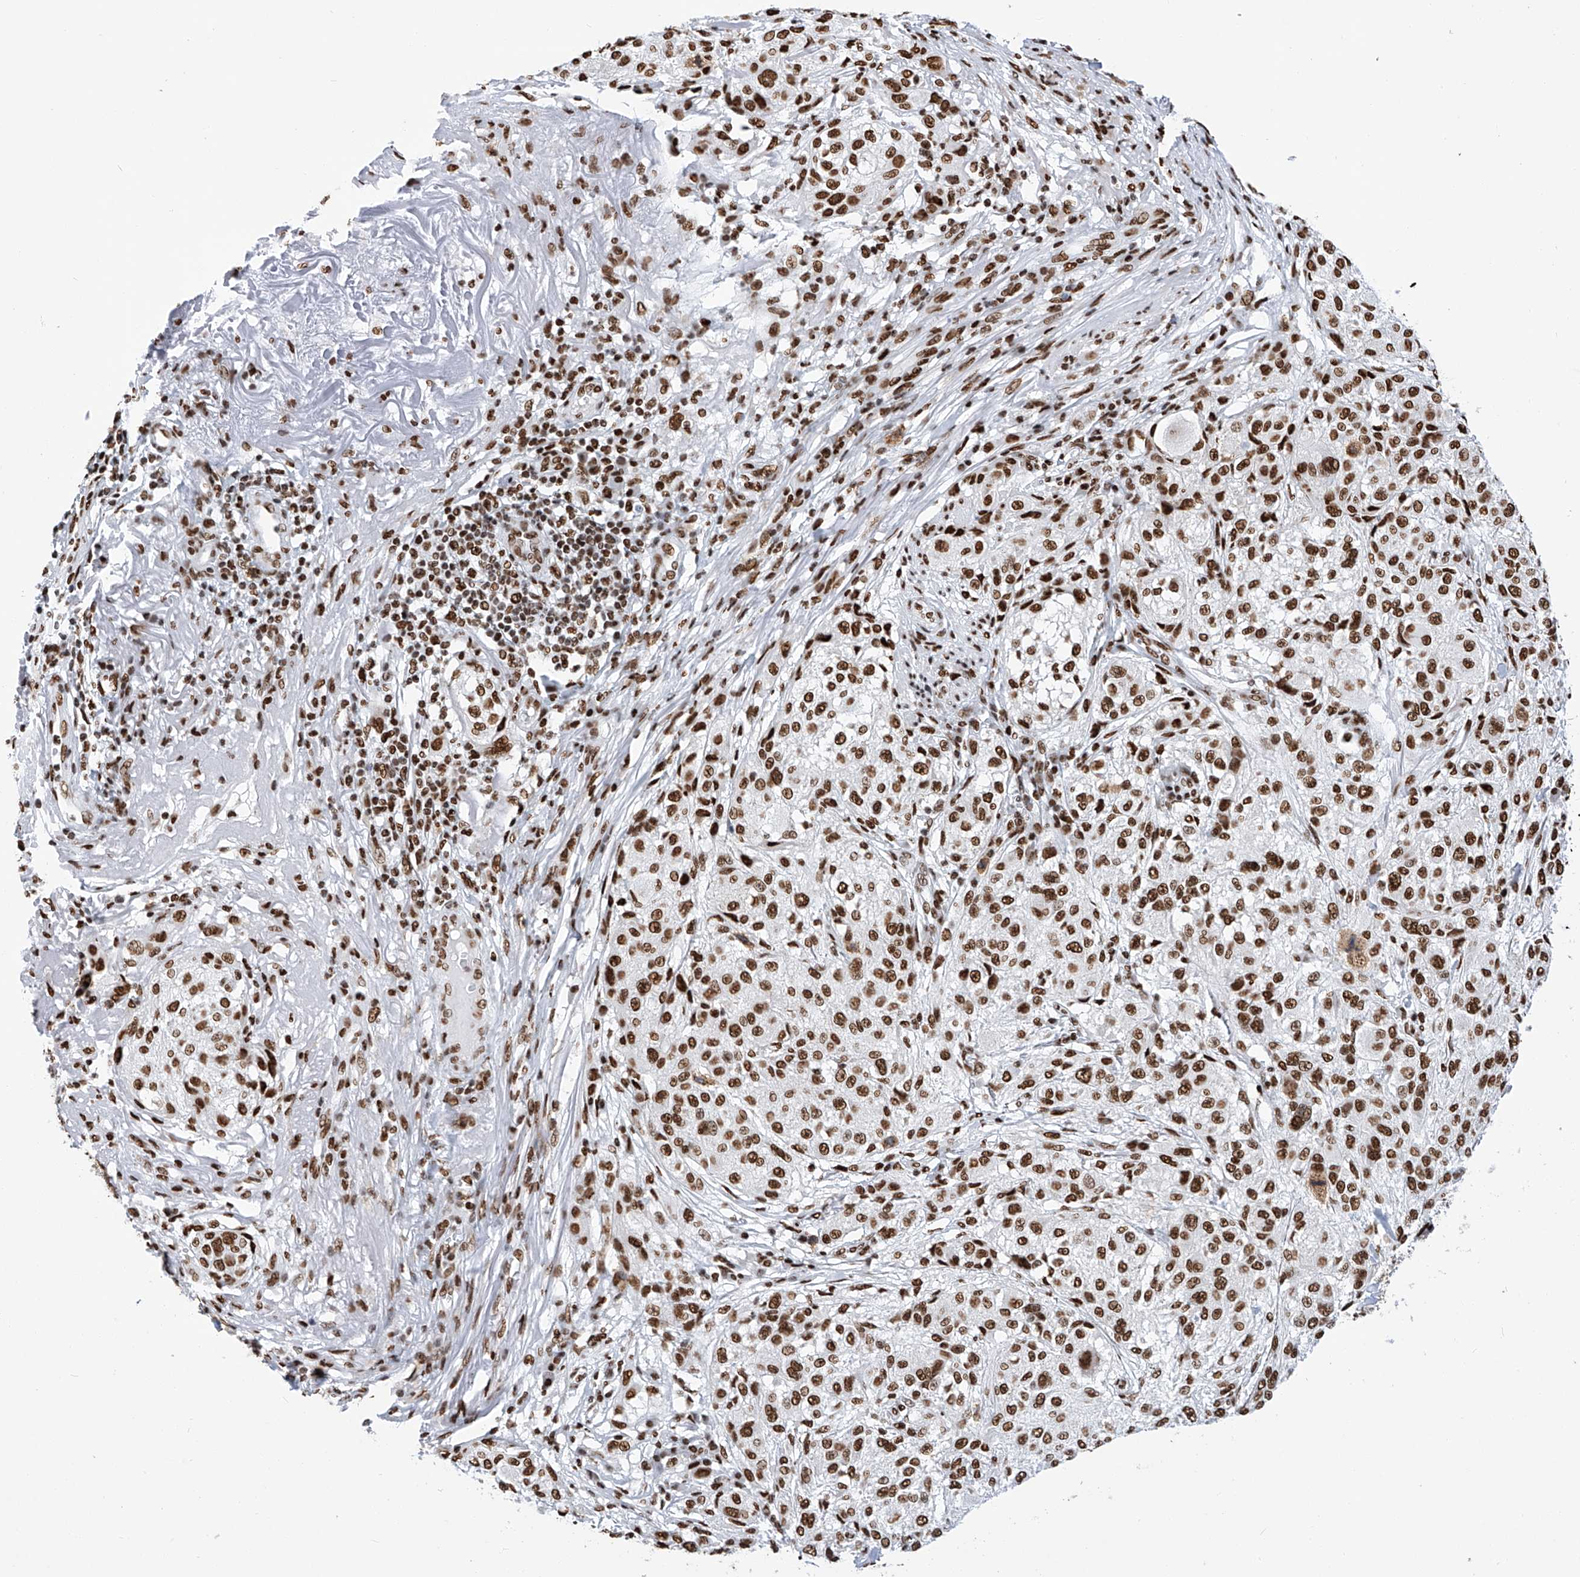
{"staining": {"intensity": "strong", "quantity": ">75%", "location": "nuclear"}, "tissue": "melanoma", "cell_type": "Tumor cells", "image_type": "cancer", "snomed": [{"axis": "morphology", "description": "Necrosis, NOS"}, {"axis": "morphology", "description": "Malignant melanoma, NOS"}, {"axis": "topography", "description": "Skin"}], "caption": "IHC of melanoma exhibits high levels of strong nuclear expression in approximately >75% of tumor cells.", "gene": "SRSF6", "patient": {"sex": "female", "age": 87}}